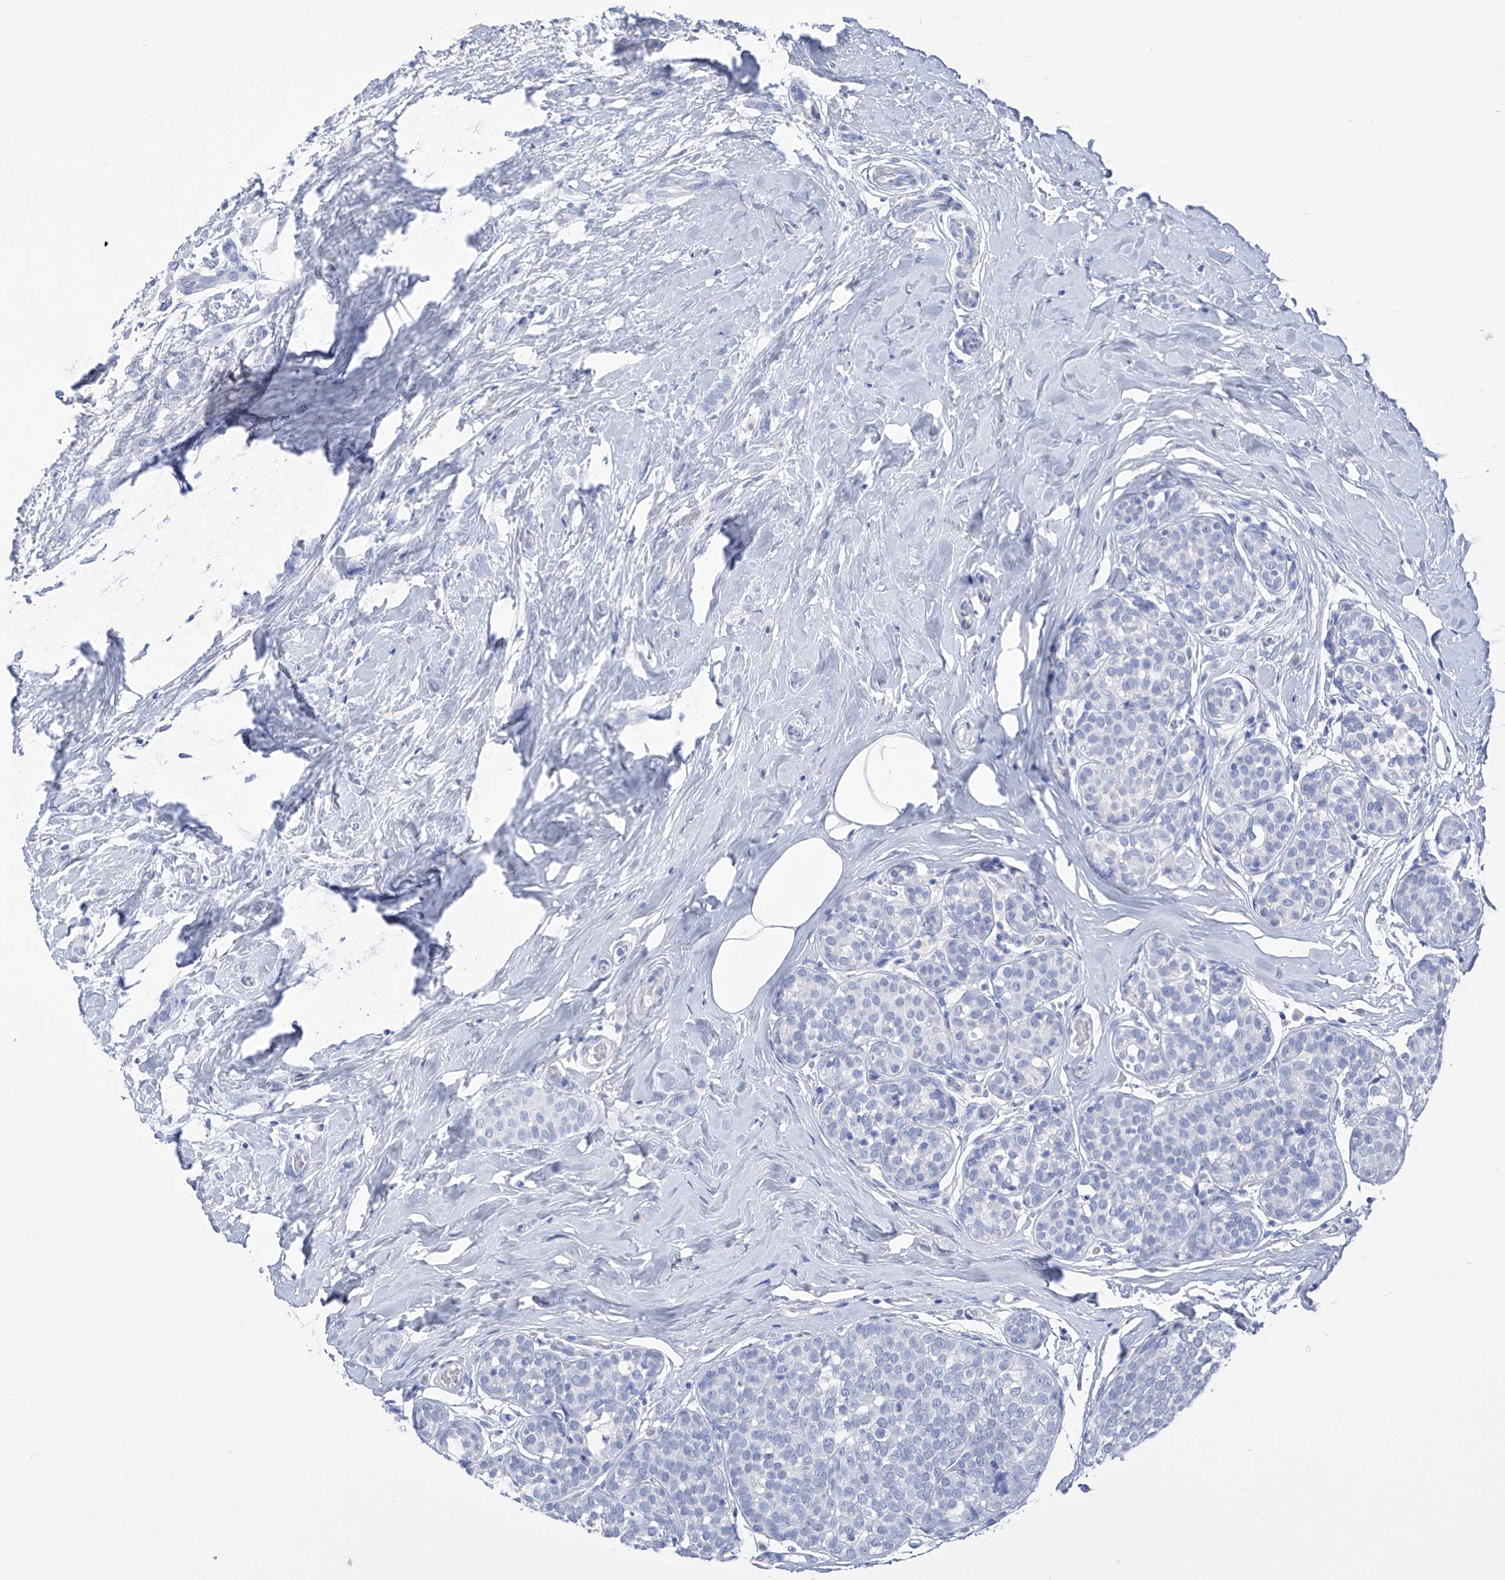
{"staining": {"intensity": "negative", "quantity": "none", "location": "none"}, "tissue": "breast cancer", "cell_type": "Tumor cells", "image_type": "cancer", "snomed": [{"axis": "morphology", "description": "Lobular carcinoma, in situ"}, {"axis": "morphology", "description": "Lobular carcinoma"}, {"axis": "topography", "description": "Breast"}], "caption": "This is an IHC photomicrograph of lobular carcinoma in situ (breast). There is no expression in tumor cells.", "gene": "ADRA1A", "patient": {"sex": "female", "age": 41}}